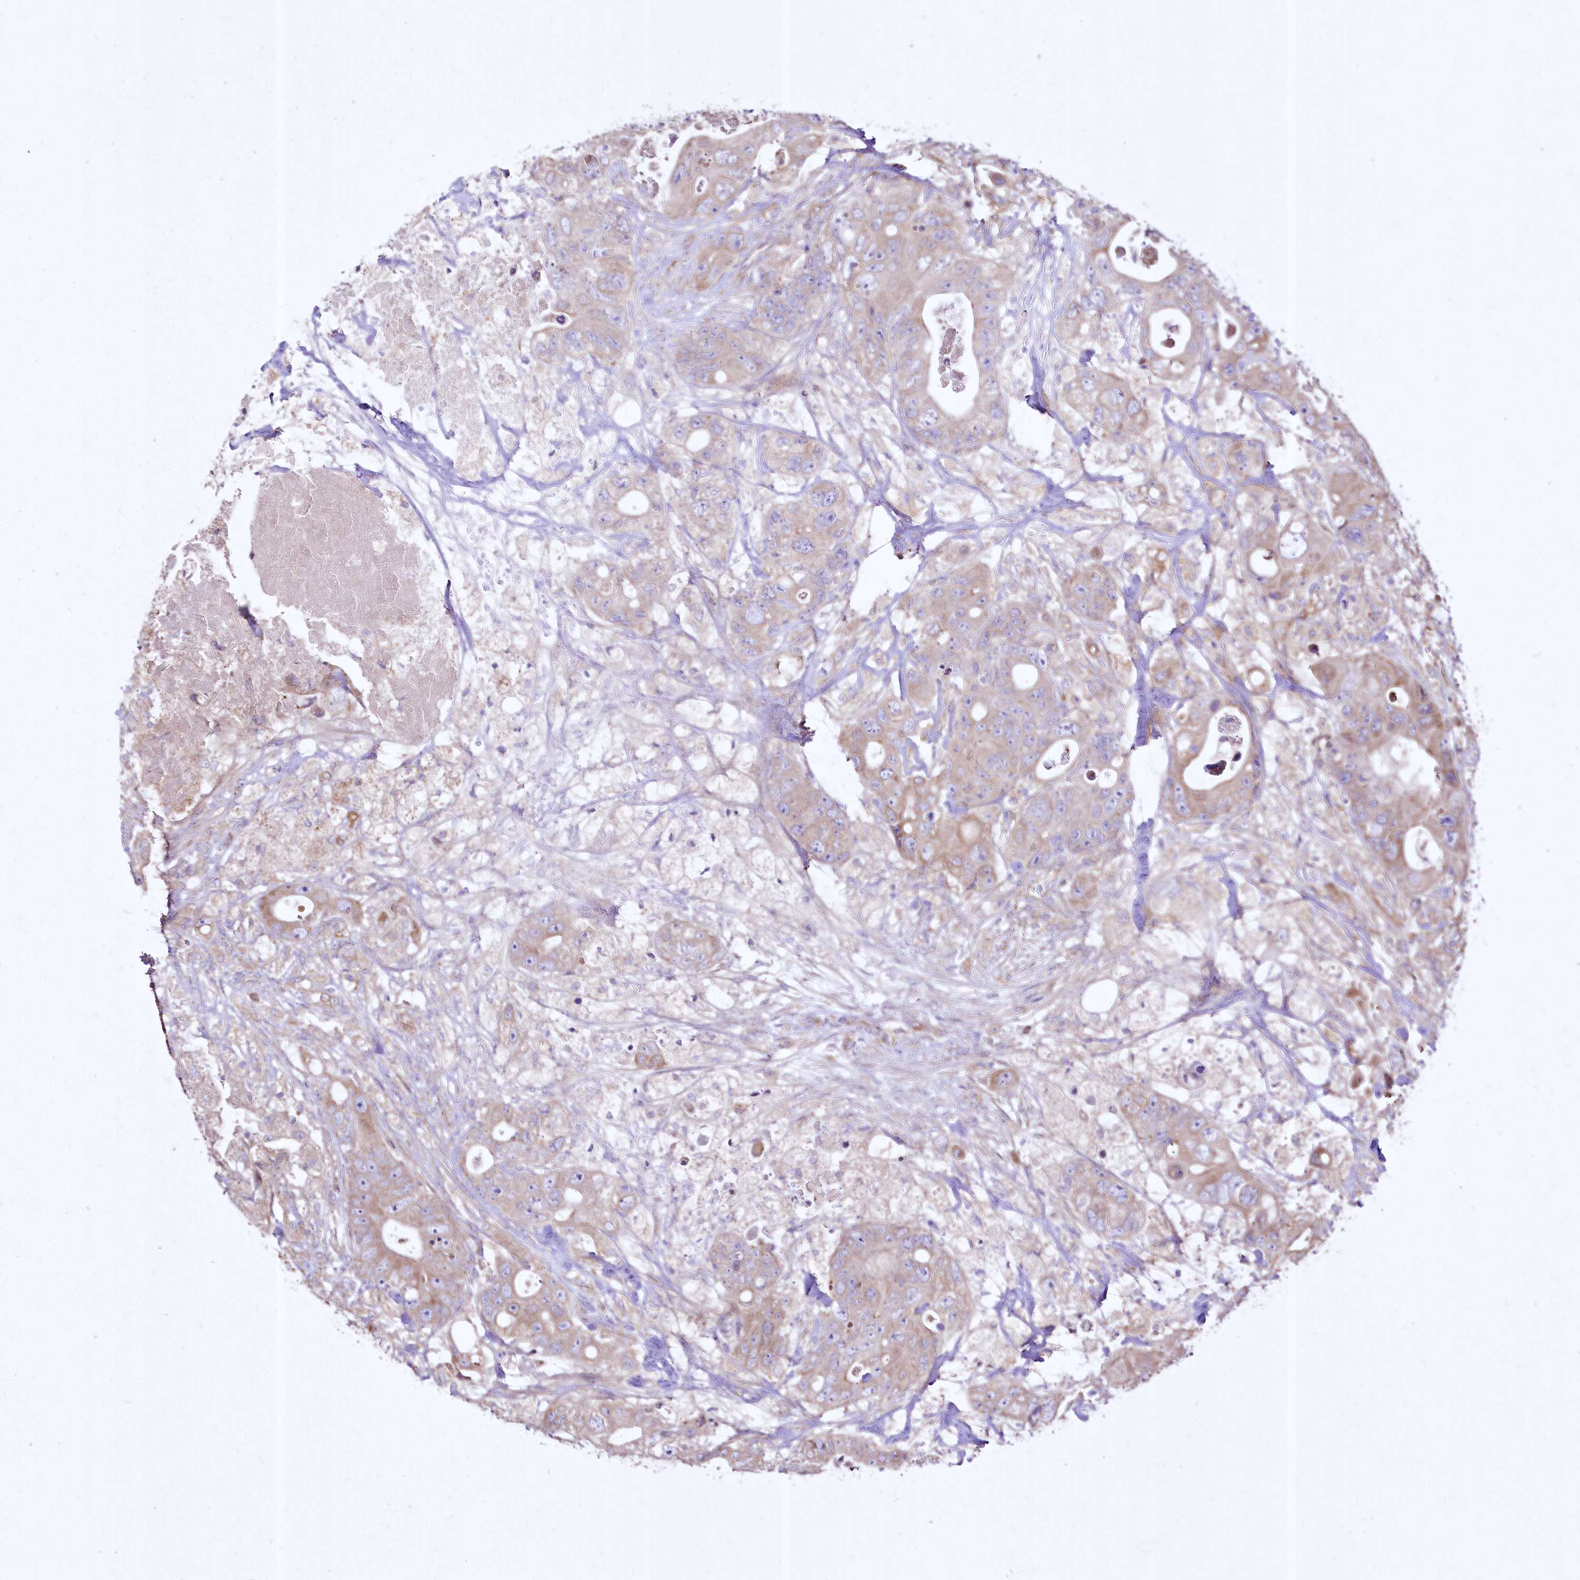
{"staining": {"intensity": "weak", "quantity": ">75%", "location": "cytoplasmic/membranous"}, "tissue": "colorectal cancer", "cell_type": "Tumor cells", "image_type": "cancer", "snomed": [{"axis": "morphology", "description": "Adenocarcinoma, NOS"}, {"axis": "topography", "description": "Colon"}], "caption": "Colorectal adenocarcinoma stained with a protein marker displays weak staining in tumor cells.", "gene": "SH3TC1", "patient": {"sex": "female", "age": 46}}